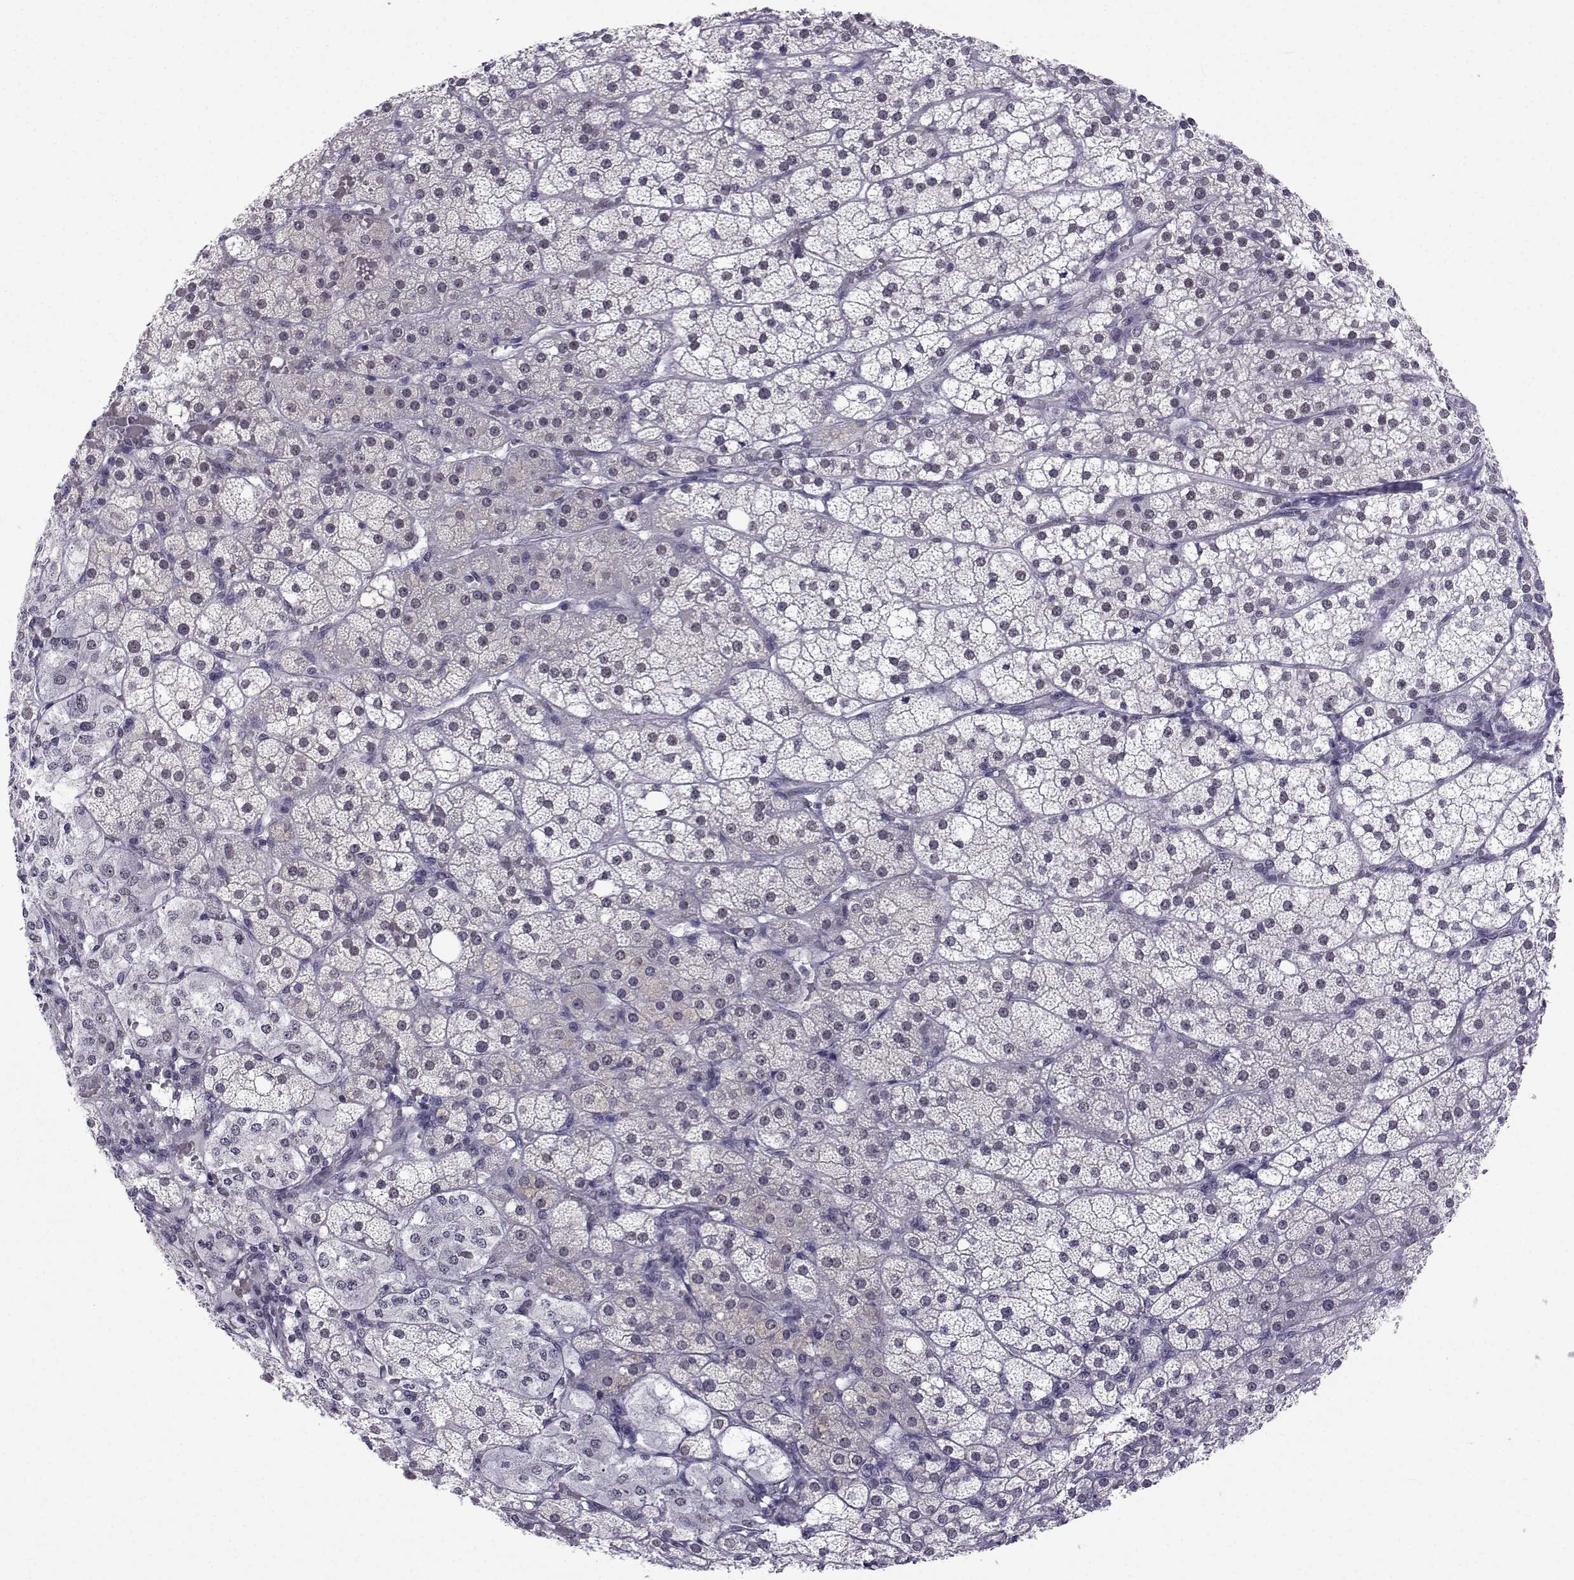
{"staining": {"intensity": "weak", "quantity": "<25%", "location": "nuclear"}, "tissue": "adrenal gland", "cell_type": "Glandular cells", "image_type": "normal", "snomed": [{"axis": "morphology", "description": "Normal tissue, NOS"}, {"axis": "topography", "description": "Adrenal gland"}], "caption": "Glandular cells are negative for protein expression in benign human adrenal gland. (DAB (3,3'-diaminobenzidine) immunohistochemistry, high magnification).", "gene": "MED26", "patient": {"sex": "male", "age": 53}}